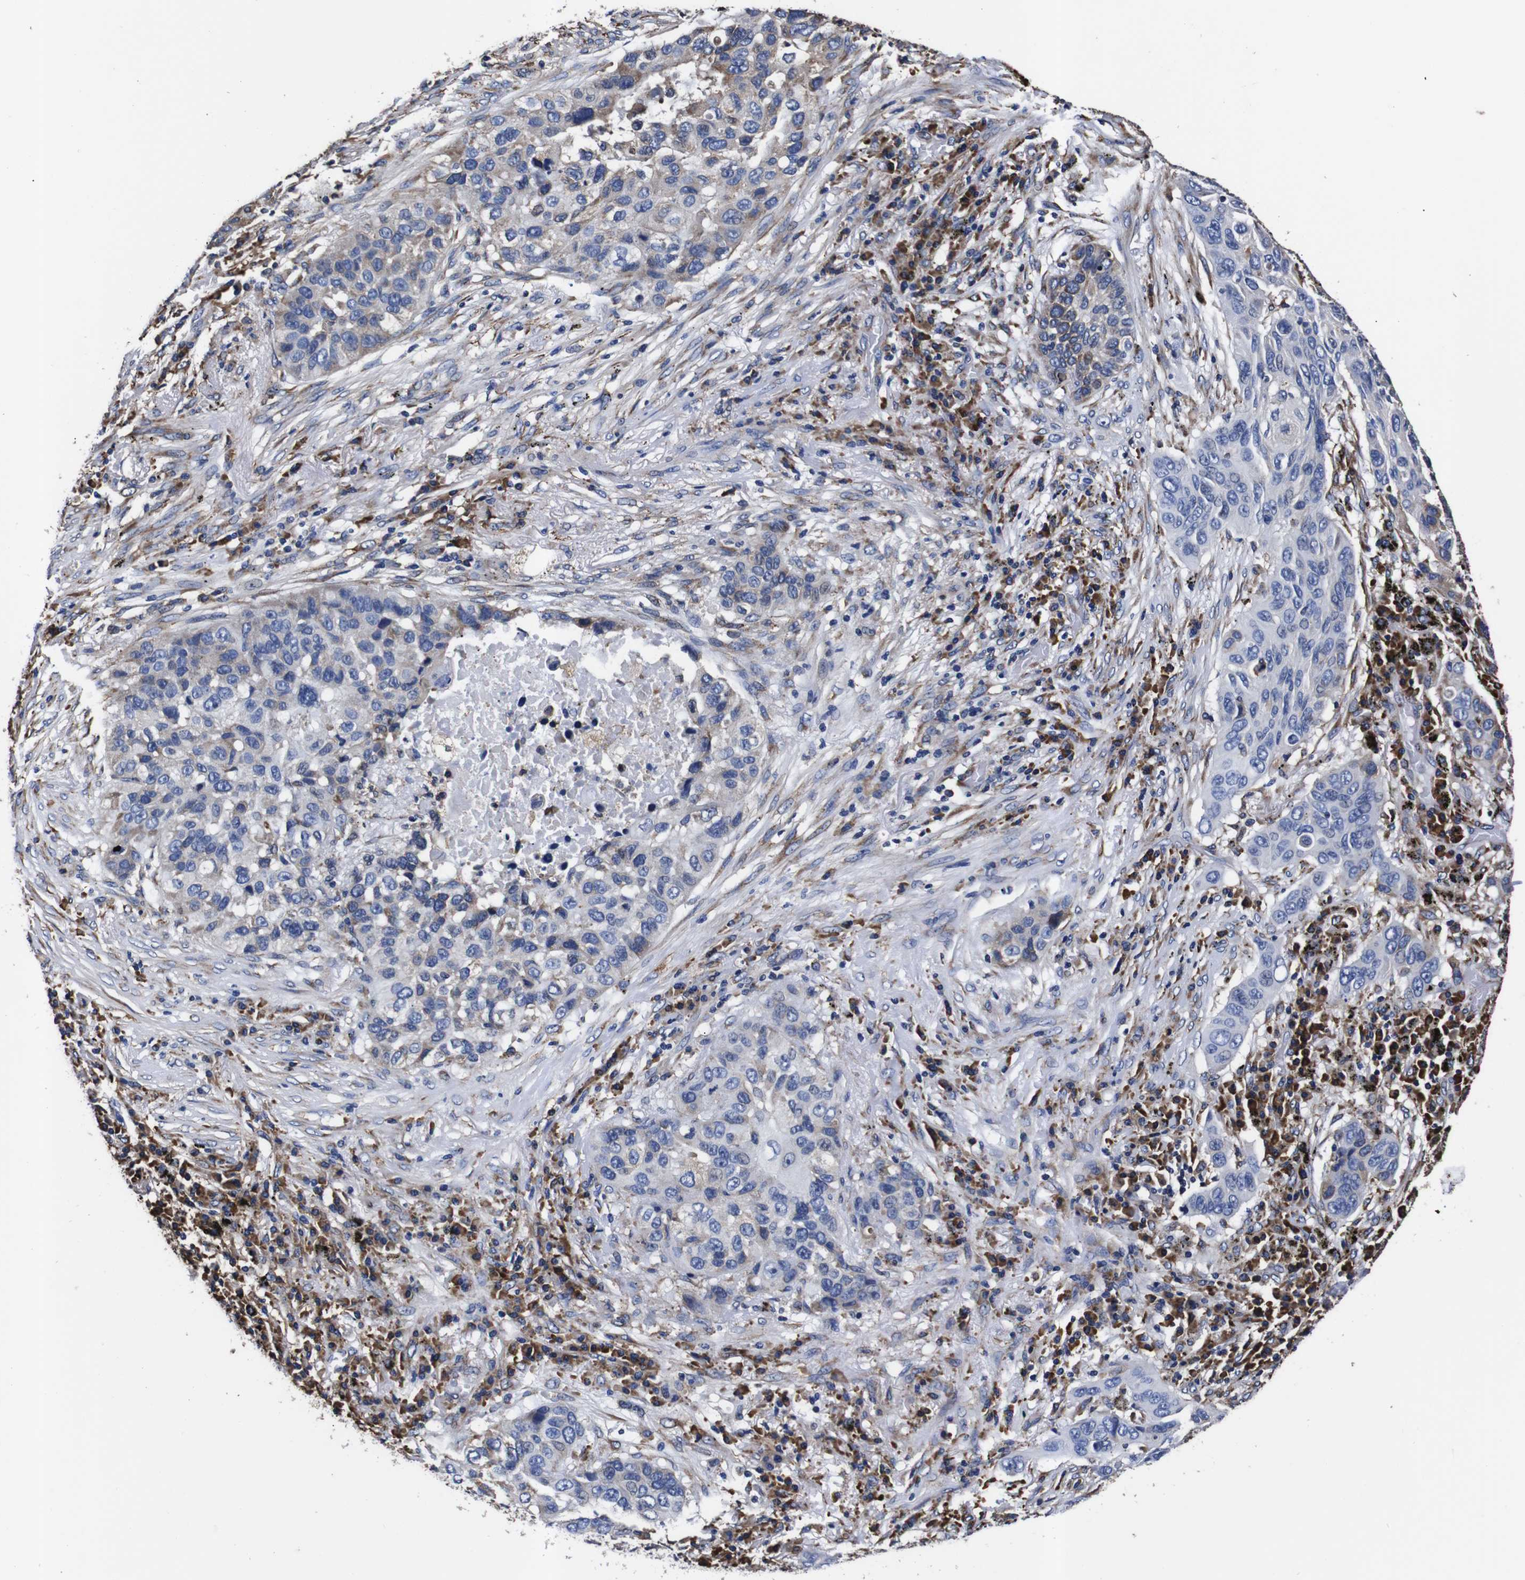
{"staining": {"intensity": "moderate", "quantity": "<25%", "location": "cytoplasmic/membranous"}, "tissue": "lung cancer", "cell_type": "Tumor cells", "image_type": "cancer", "snomed": [{"axis": "morphology", "description": "Squamous cell carcinoma, NOS"}, {"axis": "topography", "description": "Lung"}], "caption": "An immunohistochemistry (IHC) histopathology image of neoplastic tissue is shown. Protein staining in brown highlights moderate cytoplasmic/membranous positivity in lung squamous cell carcinoma within tumor cells.", "gene": "PPIB", "patient": {"sex": "male", "age": 57}}